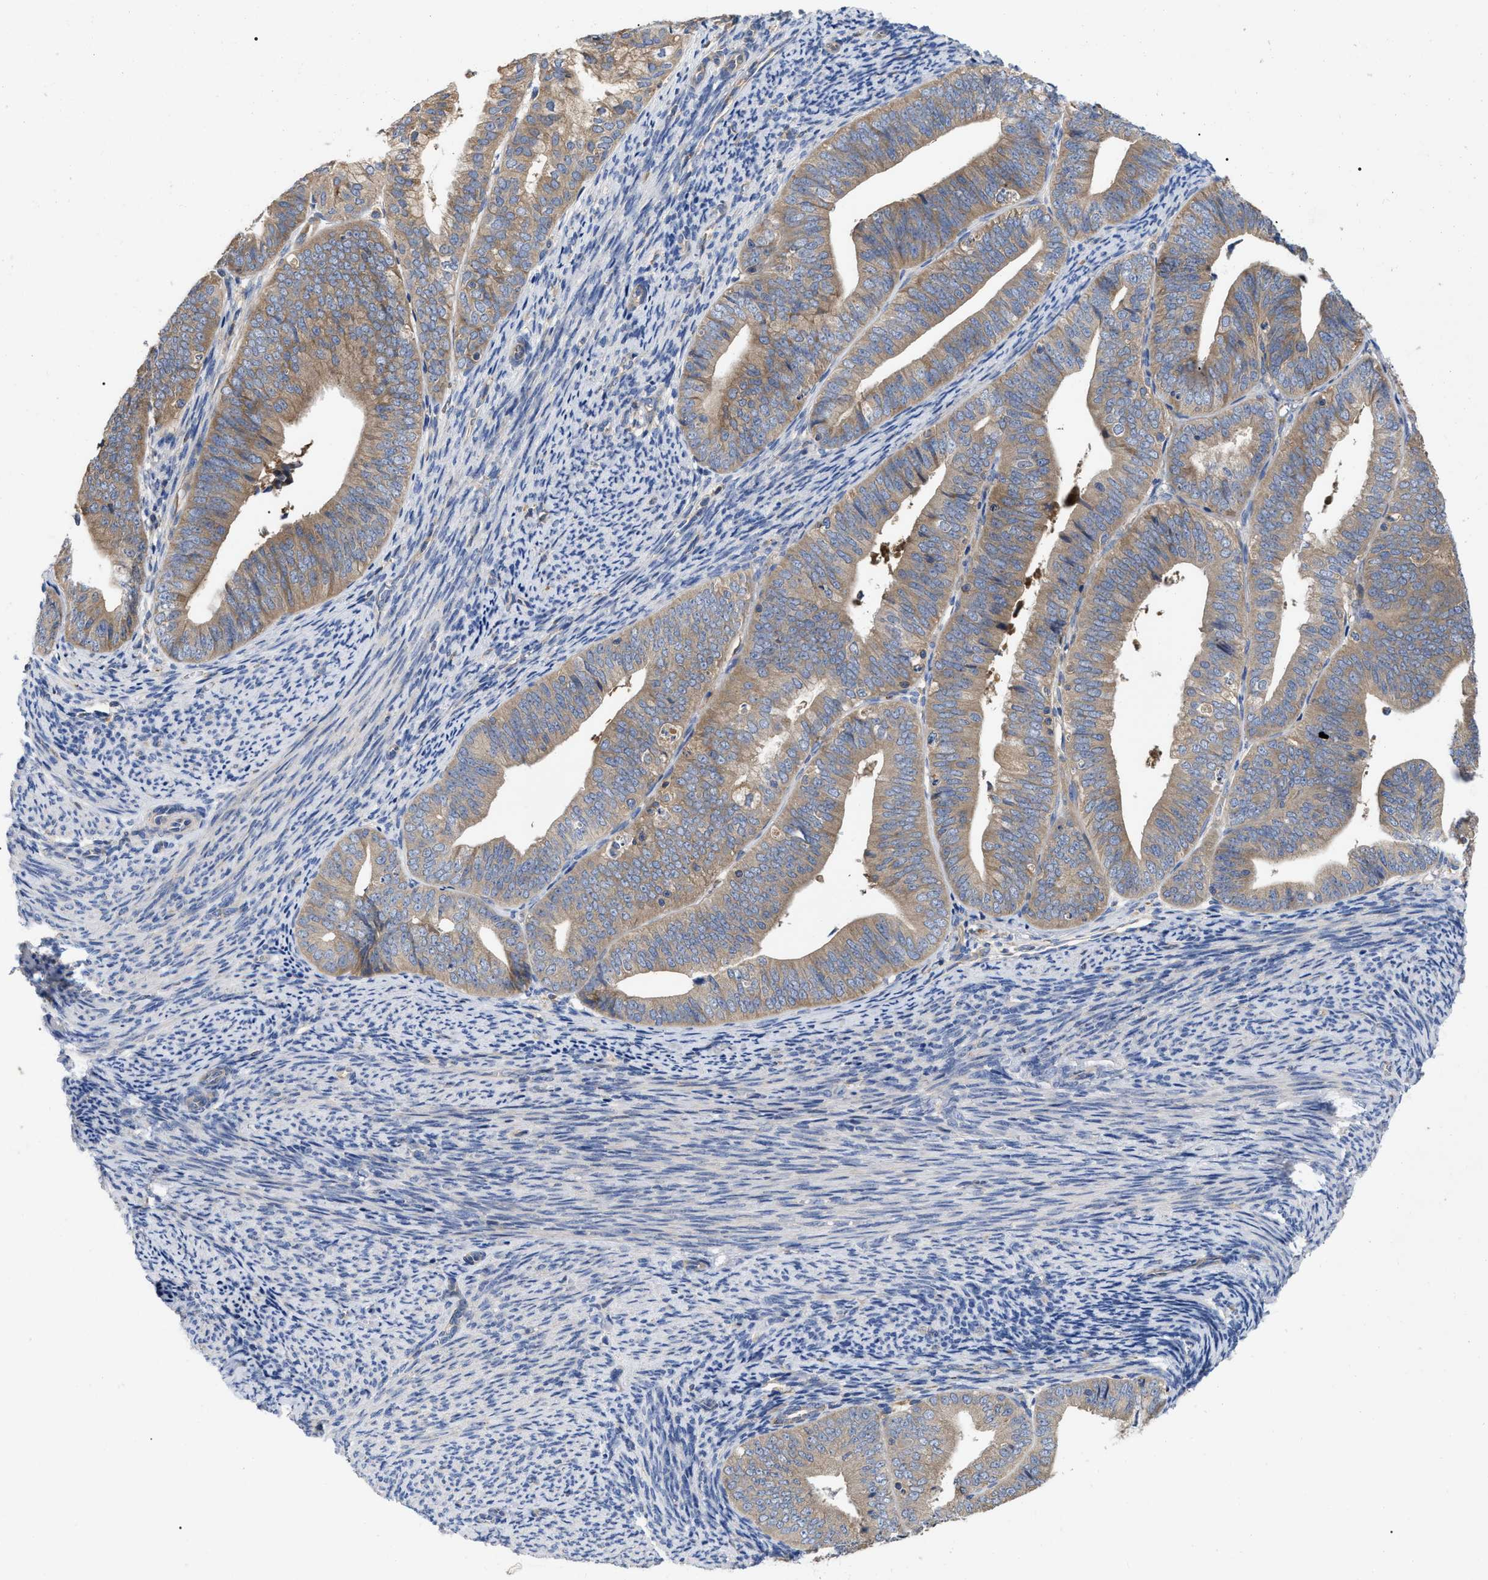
{"staining": {"intensity": "weak", "quantity": ">75%", "location": "cytoplasmic/membranous"}, "tissue": "endometrial cancer", "cell_type": "Tumor cells", "image_type": "cancer", "snomed": [{"axis": "morphology", "description": "Adenocarcinoma, NOS"}, {"axis": "topography", "description": "Endometrium"}], "caption": "A low amount of weak cytoplasmic/membranous staining is present in approximately >75% of tumor cells in endometrial cancer tissue.", "gene": "RAP1GDS1", "patient": {"sex": "female", "age": 63}}